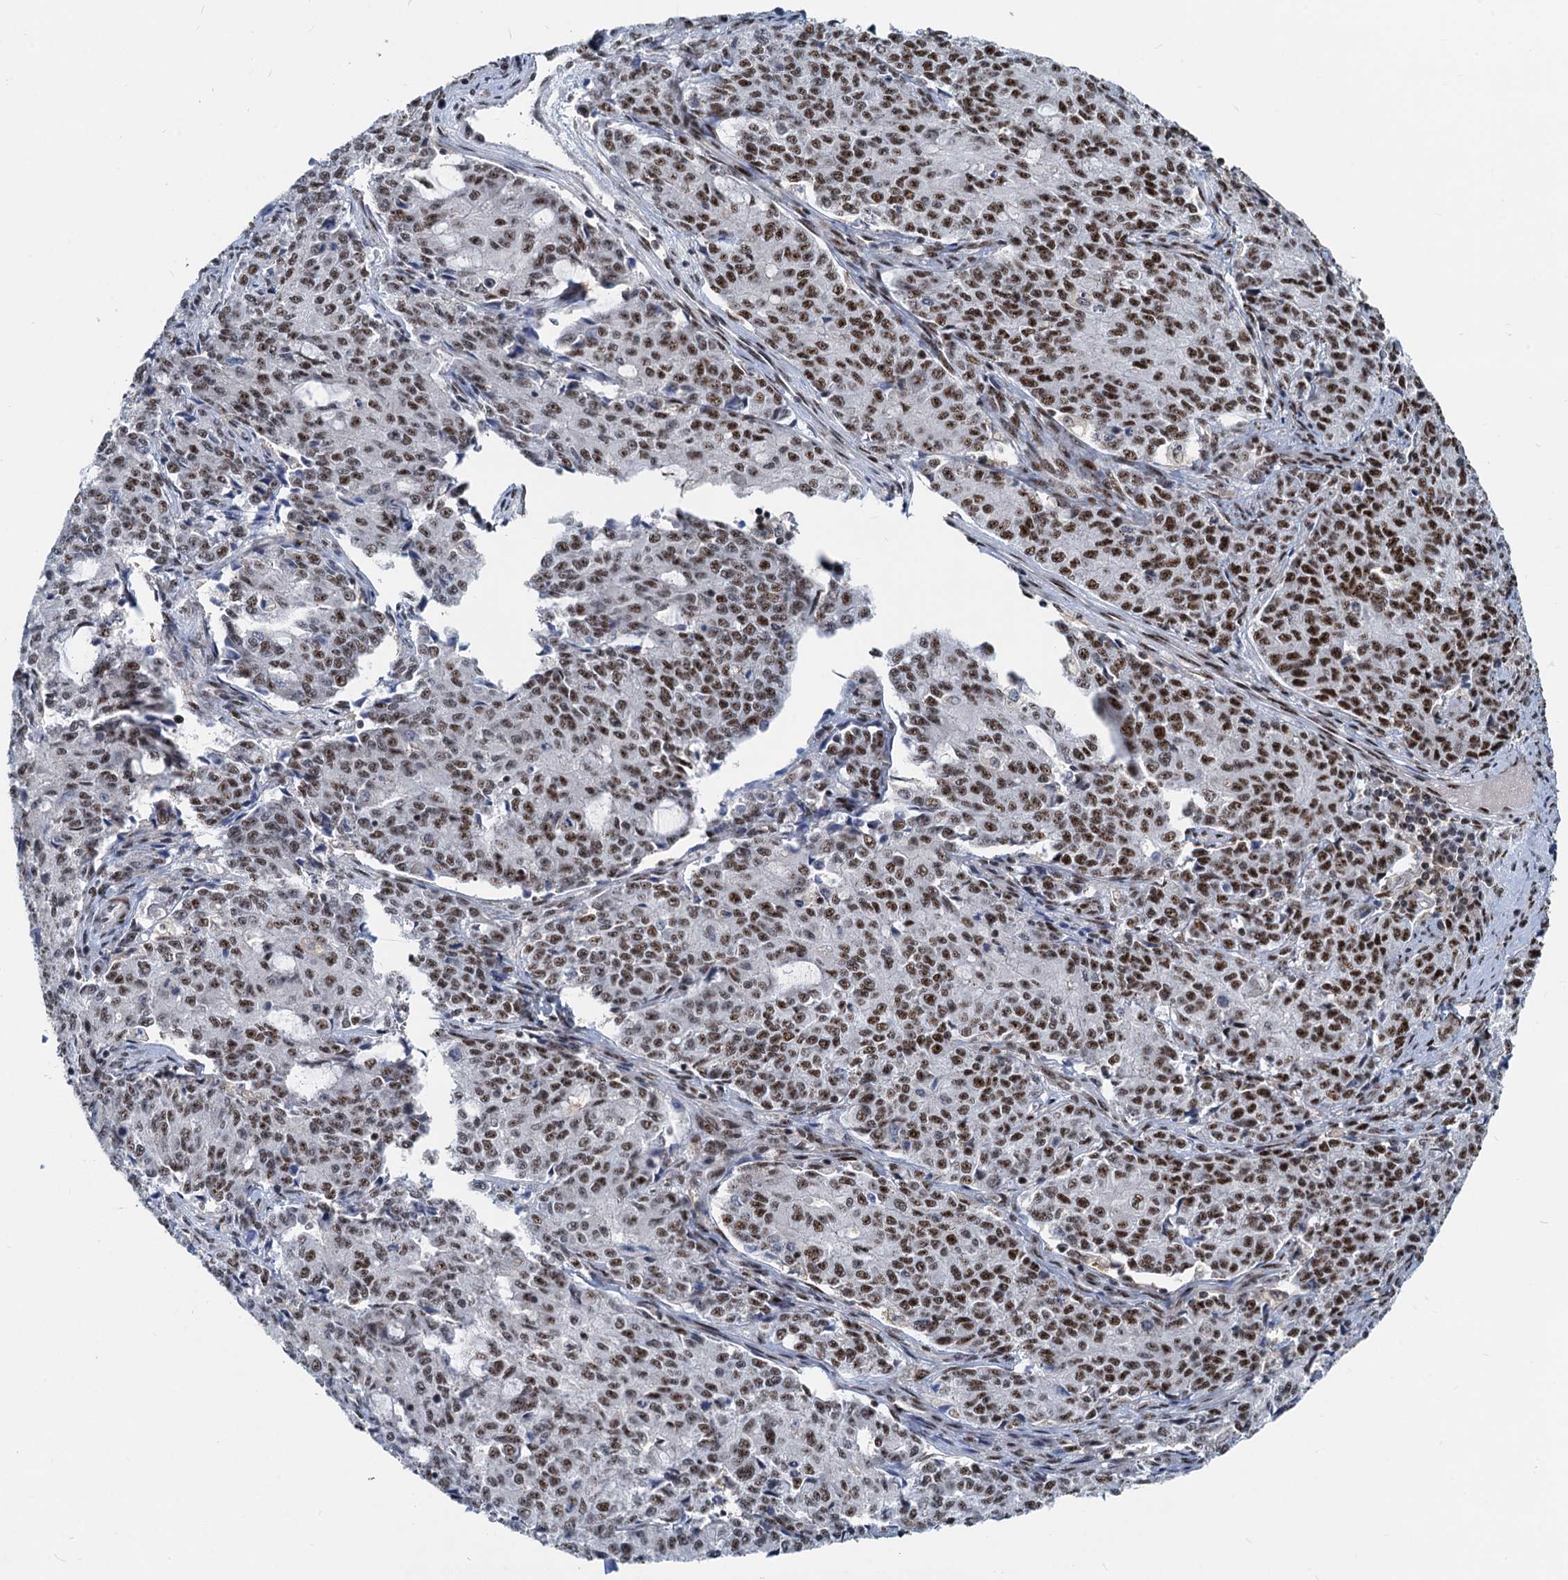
{"staining": {"intensity": "moderate", "quantity": "25%-75%", "location": "nuclear"}, "tissue": "endometrial cancer", "cell_type": "Tumor cells", "image_type": "cancer", "snomed": [{"axis": "morphology", "description": "Adenocarcinoma, NOS"}, {"axis": "topography", "description": "Endometrium"}], "caption": "Endometrial cancer (adenocarcinoma) was stained to show a protein in brown. There is medium levels of moderate nuclear staining in approximately 25%-75% of tumor cells. The protein of interest is shown in brown color, while the nuclei are stained blue.", "gene": "RBM26", "patient": {"sex": "female", "age": 50}}